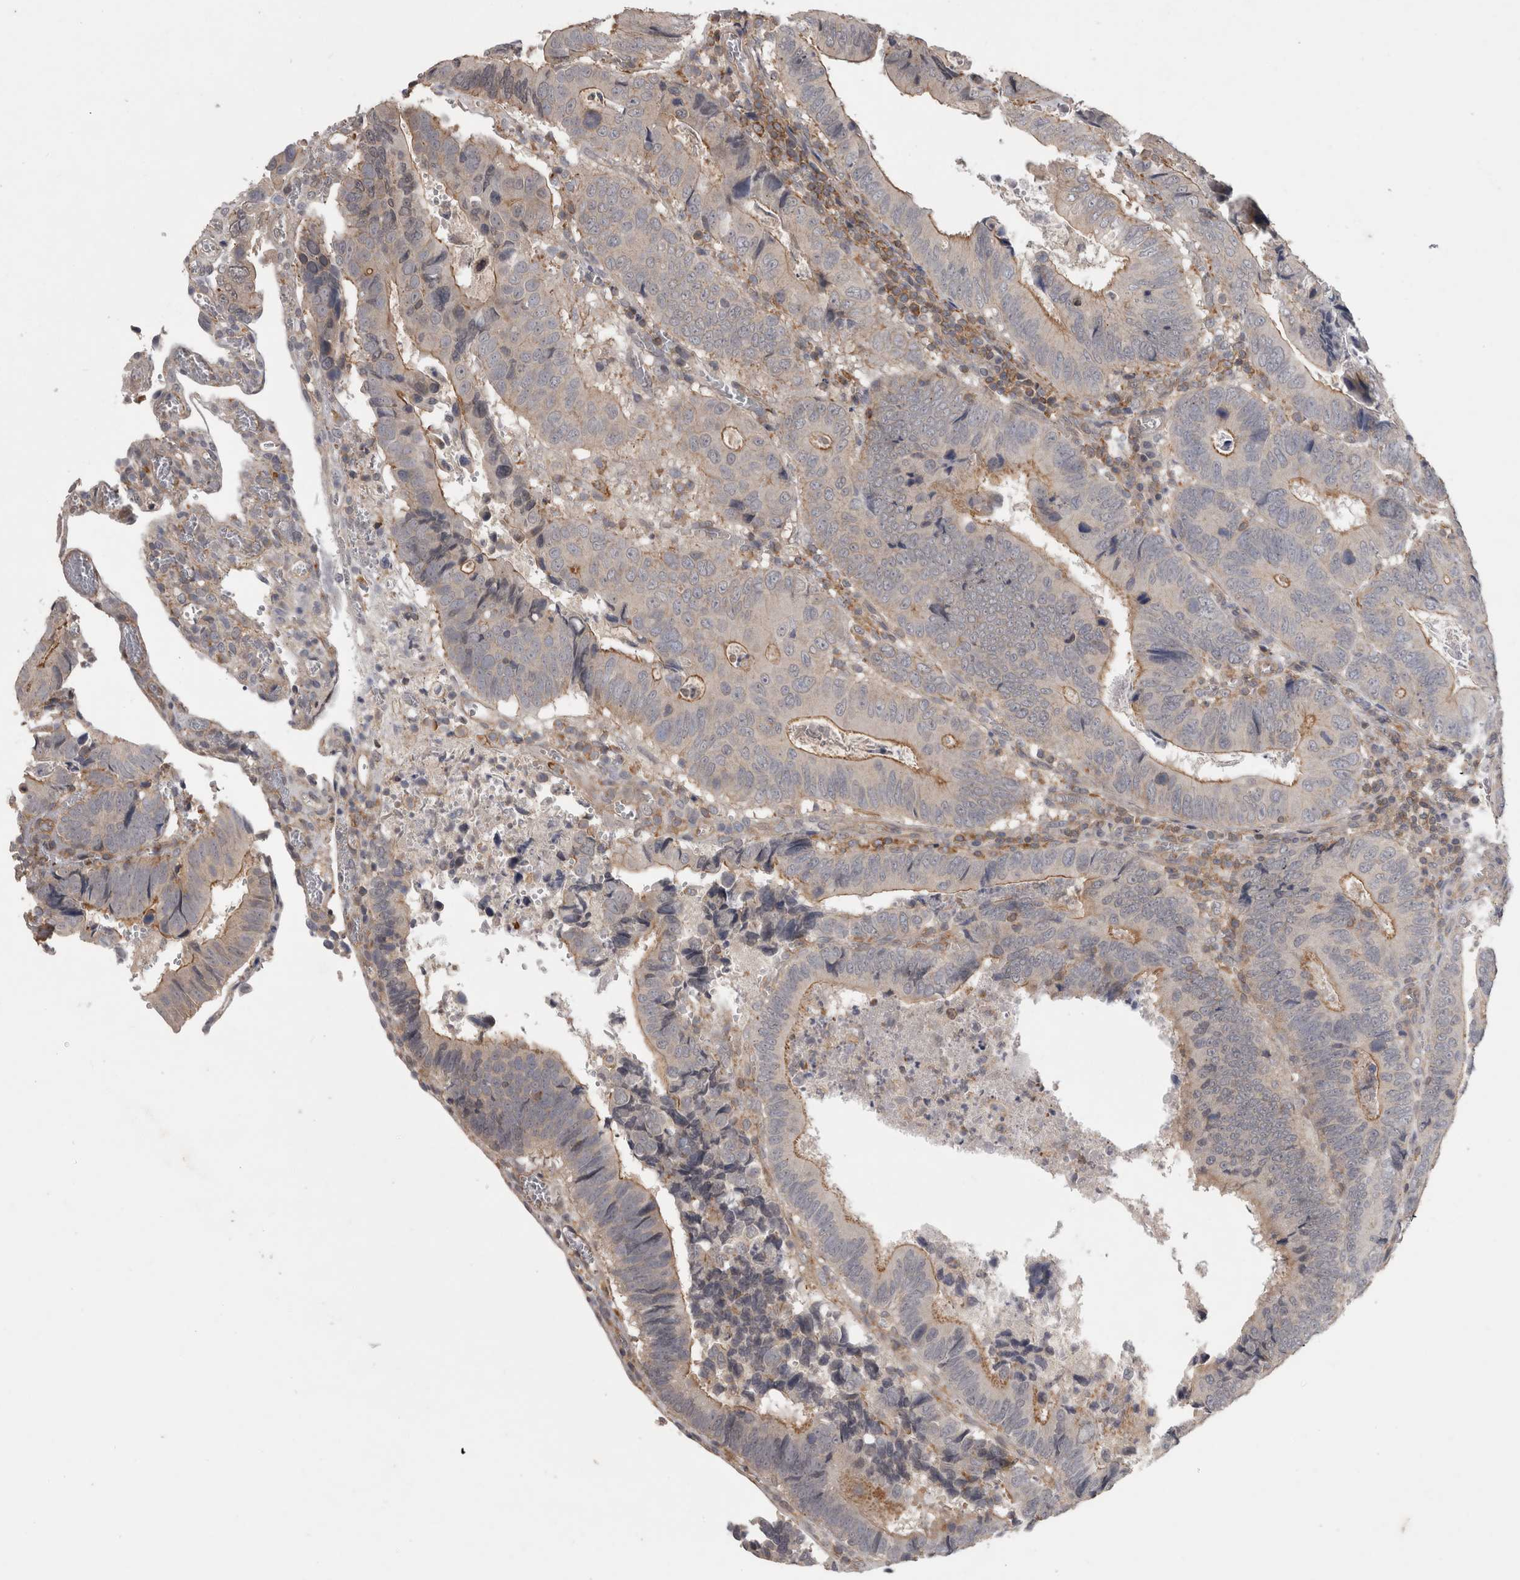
{"staining": {"intensity": "moderate", "quantity": "25%-75%", "location": "cytoplasmic/membranous"}, "tissue": "colorectal cancer", "cell_type": "Tumor cells", "image_type": "cancer", "snomed": [{"axis": "morphology", "description": "Inflammation, NOS"}, {"axis": "morphology", "description": "Adenocarcinoma, NOS"}, {"axis": "topography", "description": "Colon"}], "caption": "Colorectal adenocarcinoma stained with a brown dye shows moderate cytoplasmic/membranous positive expression in approximately 25%-75% of tumor cells.", "gene": "SPATA48", "patient": {"sex": "male", "age": 72}}